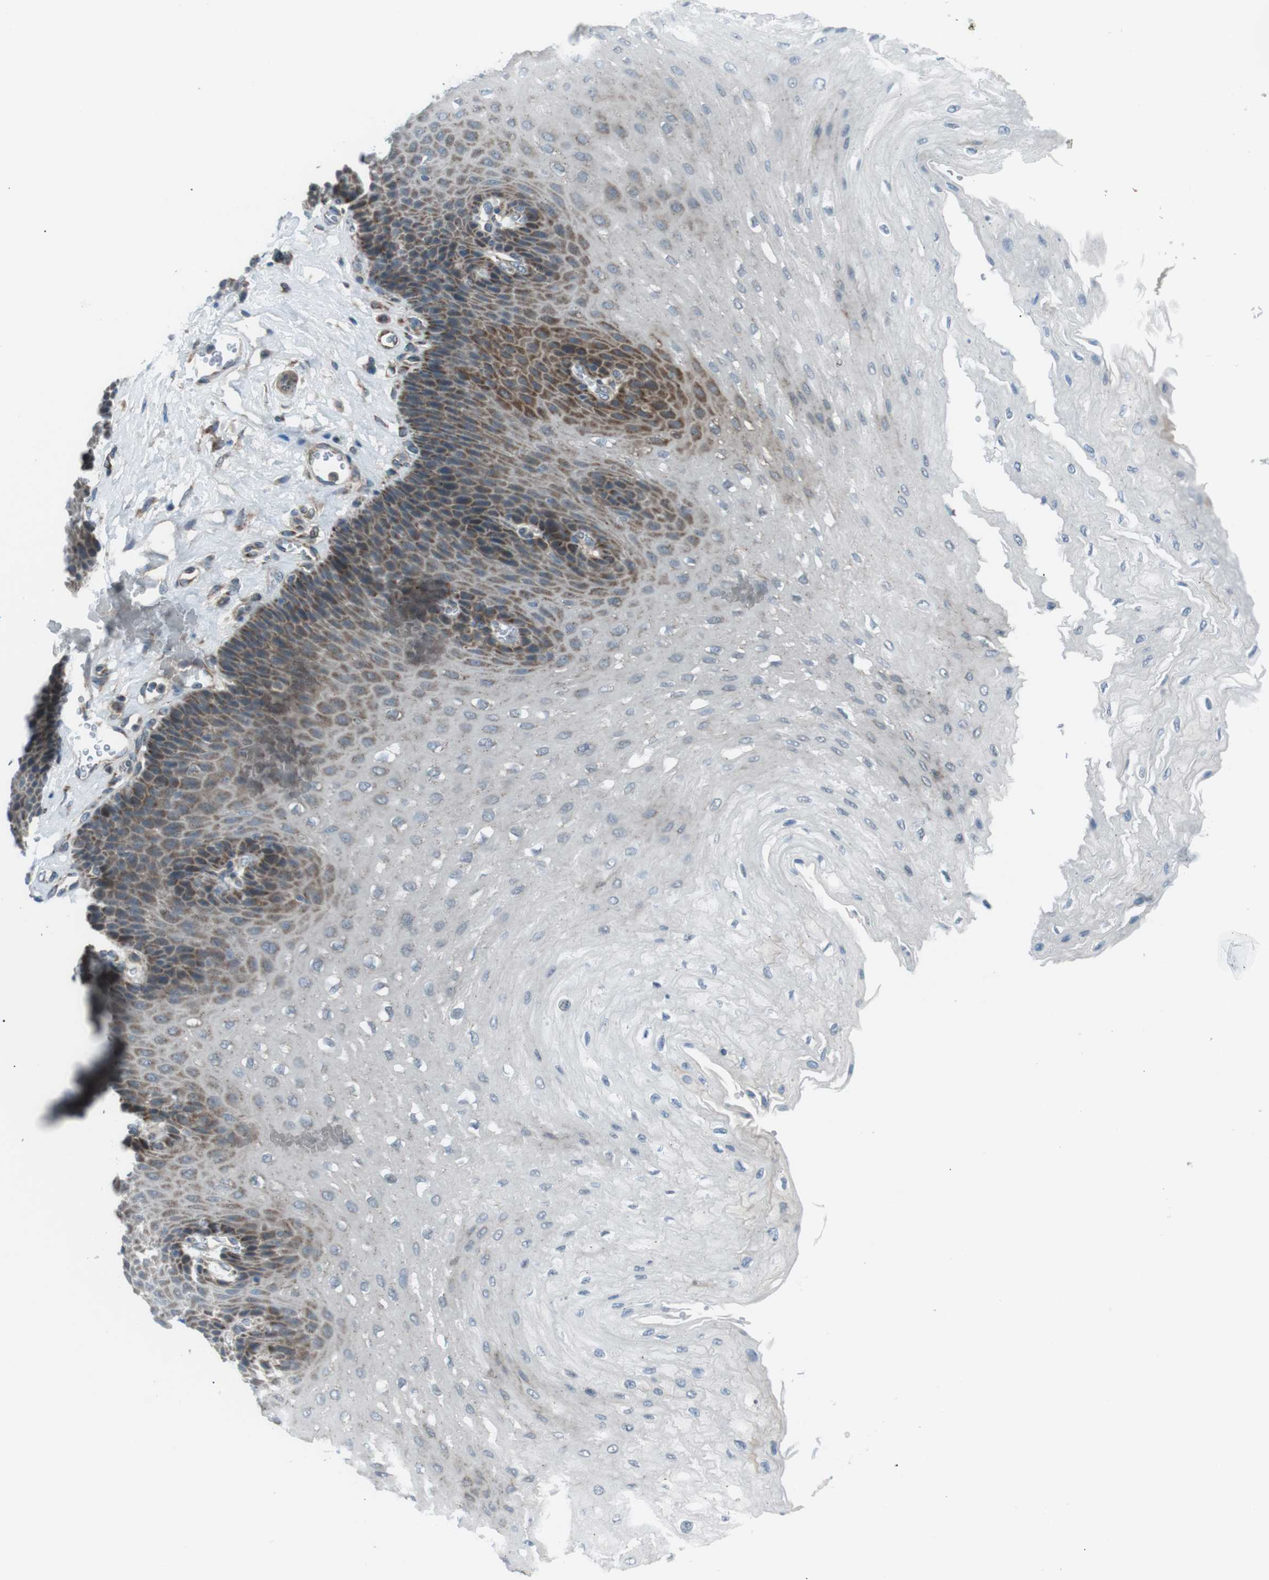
{"staining": {"intensity": "moderate", "quantity": "25%-75%", "location": "cytoplasmic/membranous"}, "tissue": "esophagus", "cell_type": "Squamous epithelial cells", "image_type": "normal", "snomed": [{"axis": "morphology", "description": "Normal tissue, NOS"}, {"axis": "topography", "description": "Esophagus"}], "caption": "Moderate cytoplasmic/membranous expression is seen in approximately 25%-75% of squamous epithelial cells in normal esophagus.", "gene": "ARID5B", "patient": {"sex": "female", "age": 72}}